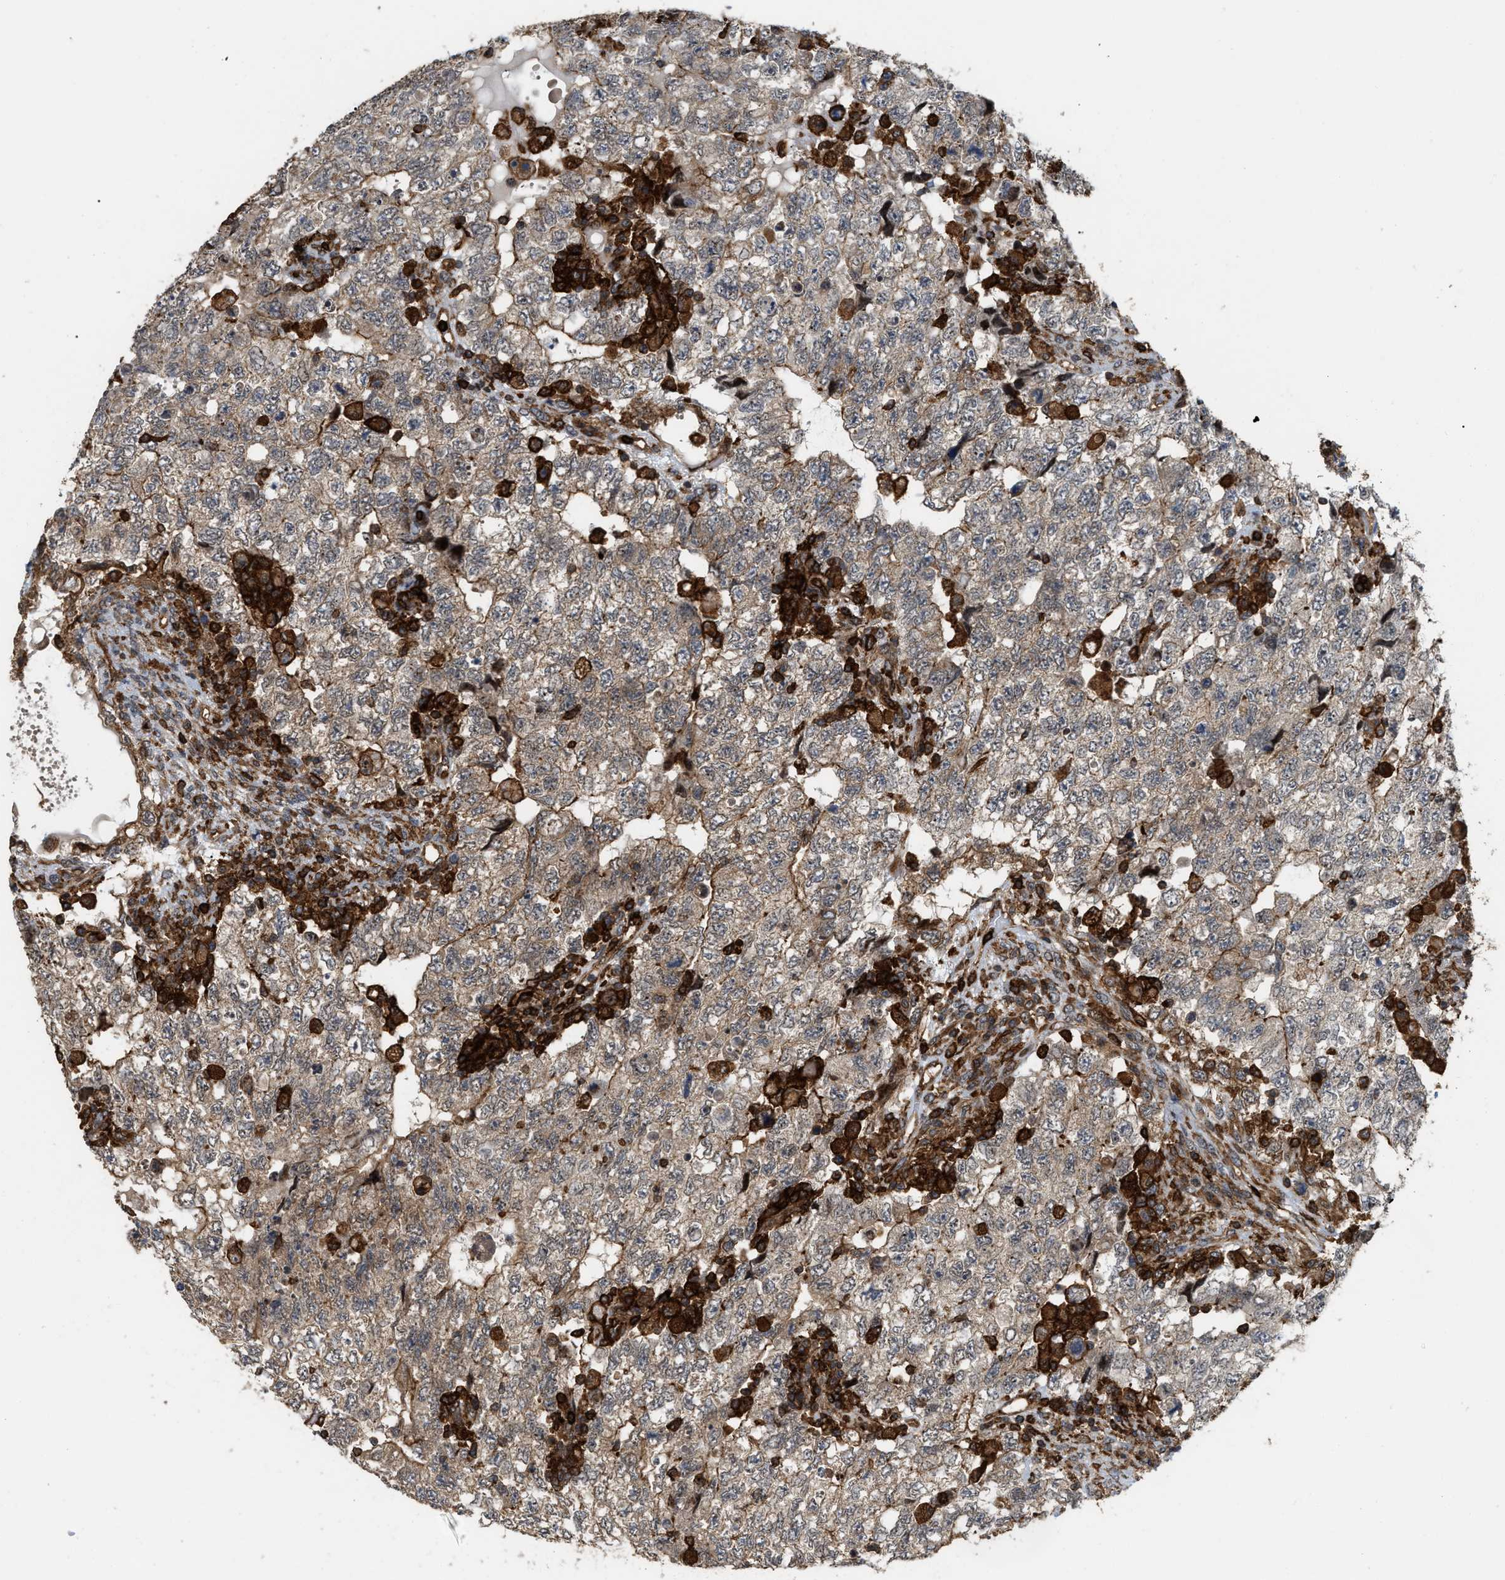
{"staining": {"intensity": "weak", "quantity": ">75%", "location": "cytoplasmic/membranous"}, "tissue": "testis cancer", "cell_type": "Tumor cells", "image_type": "cancer", "snomed": [{"axis": "morphology", "description": "Carcinoma, Embryonal, NOS"}, {"axis": "topography", "description": "Testis"}], "caption": "There is low levels of weak cytoplasmic/membranous staining in tumor cells of testis cancer (embryonal carcinoma), as demonstrated by immunohistochemical staining (brown color).", "gene": "IQCE", "patient": {"sex": "male", "age": 36}}